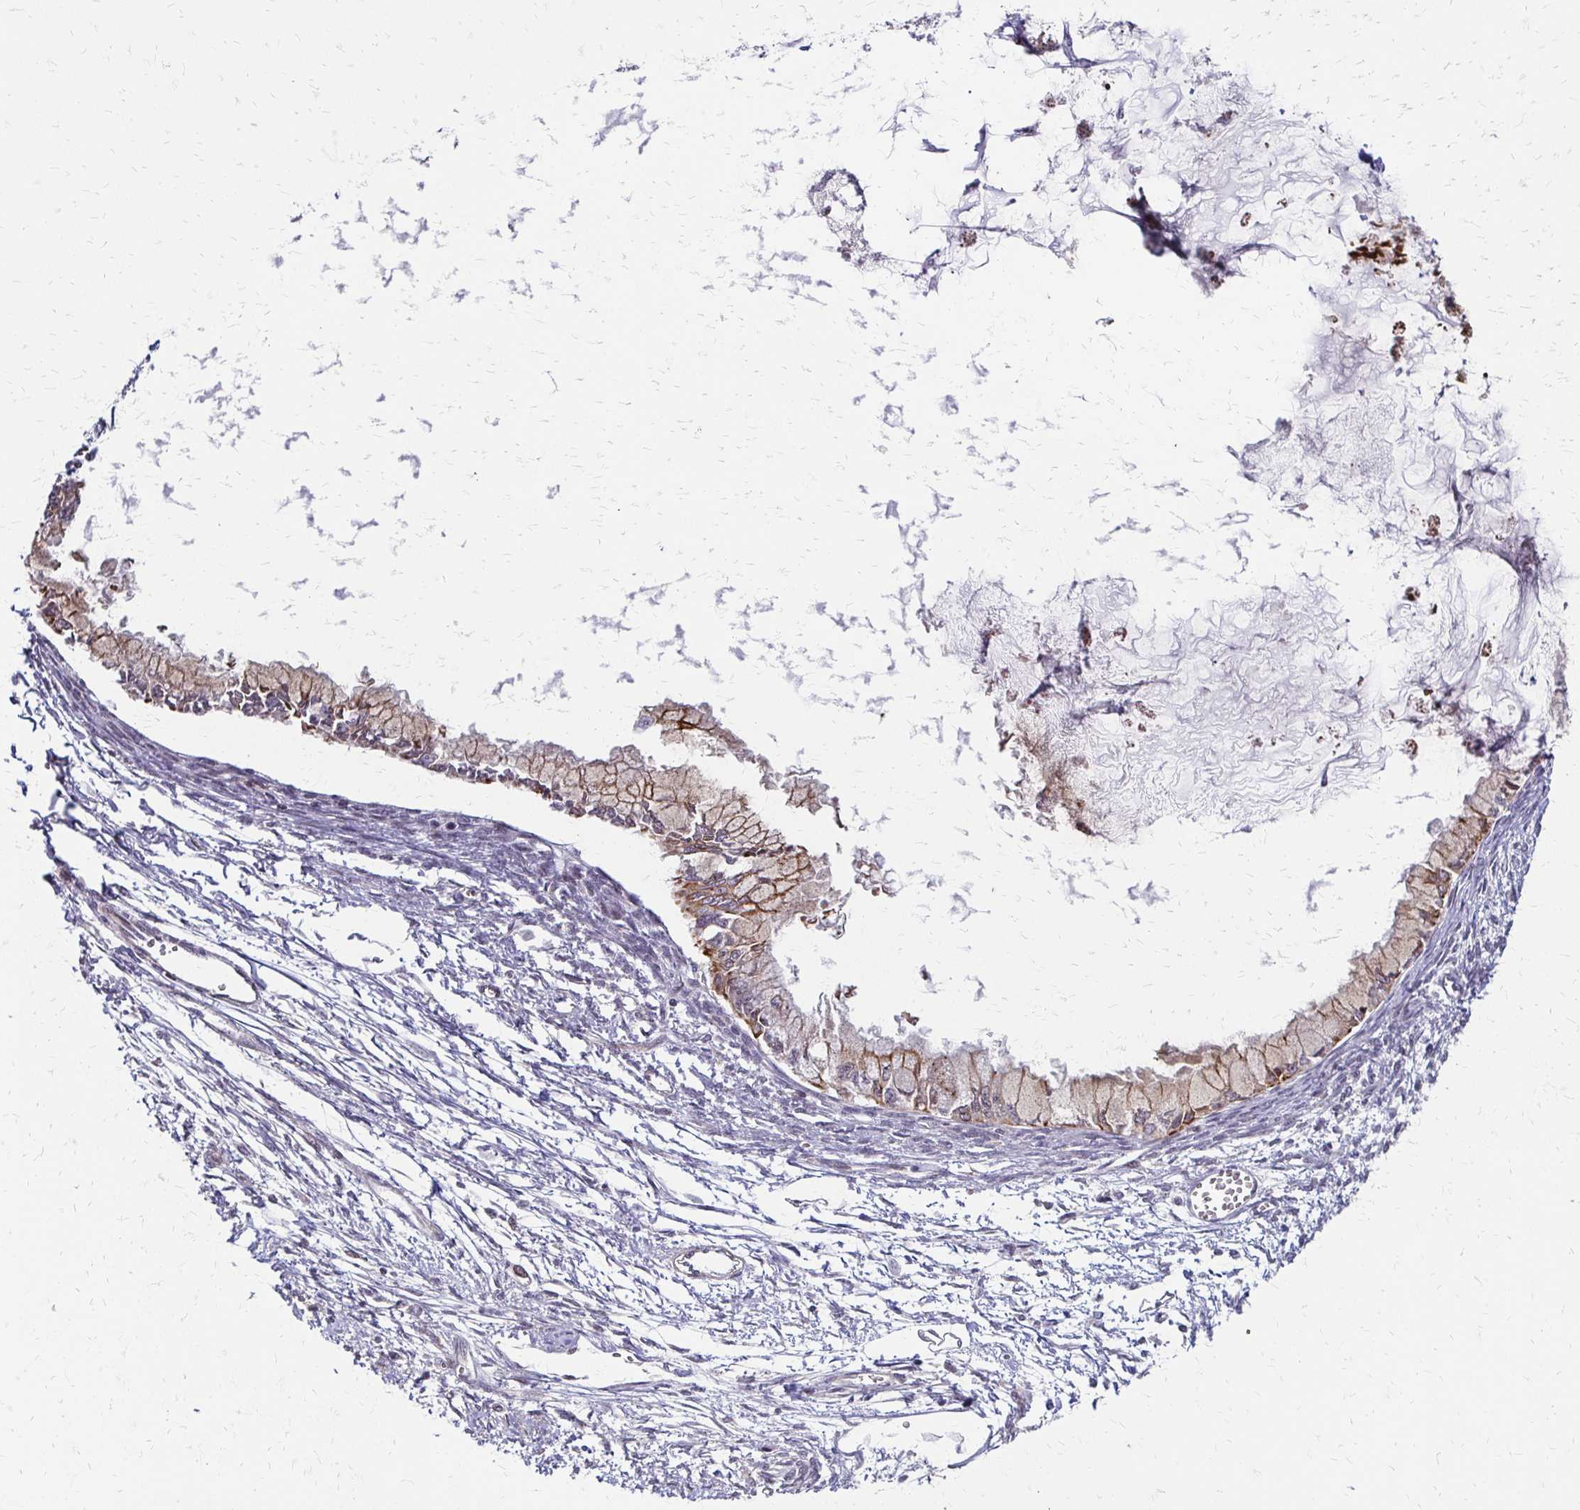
{"staining": {"intensity": "moderate", "quantity": "25%-75%", "location": "cytoplasmic/membranous"}, "tissue": "ovarian cancer", "cell_type": "Tumor cells", "image_type": "cancer", "snomed": [{"axis": "morphology", "description": "Cystadenocarcinoma, mucinous, NOS"}, {"axis": "topography", "description": "Ovary"}], "caption": "A brown stain labels moderate cytoplasmic/membranous positivity of a protein in mucinous cystadenocarcinoma (ovarian) tumor cells. (Stains: DAB (3,3'-diaminobenzidine) in brown, nuclei in blue, Microscopy: brightfield microscopy at high magnification).", "gene": "TRIR", "patient": {"sex": "female", "age": 34}}